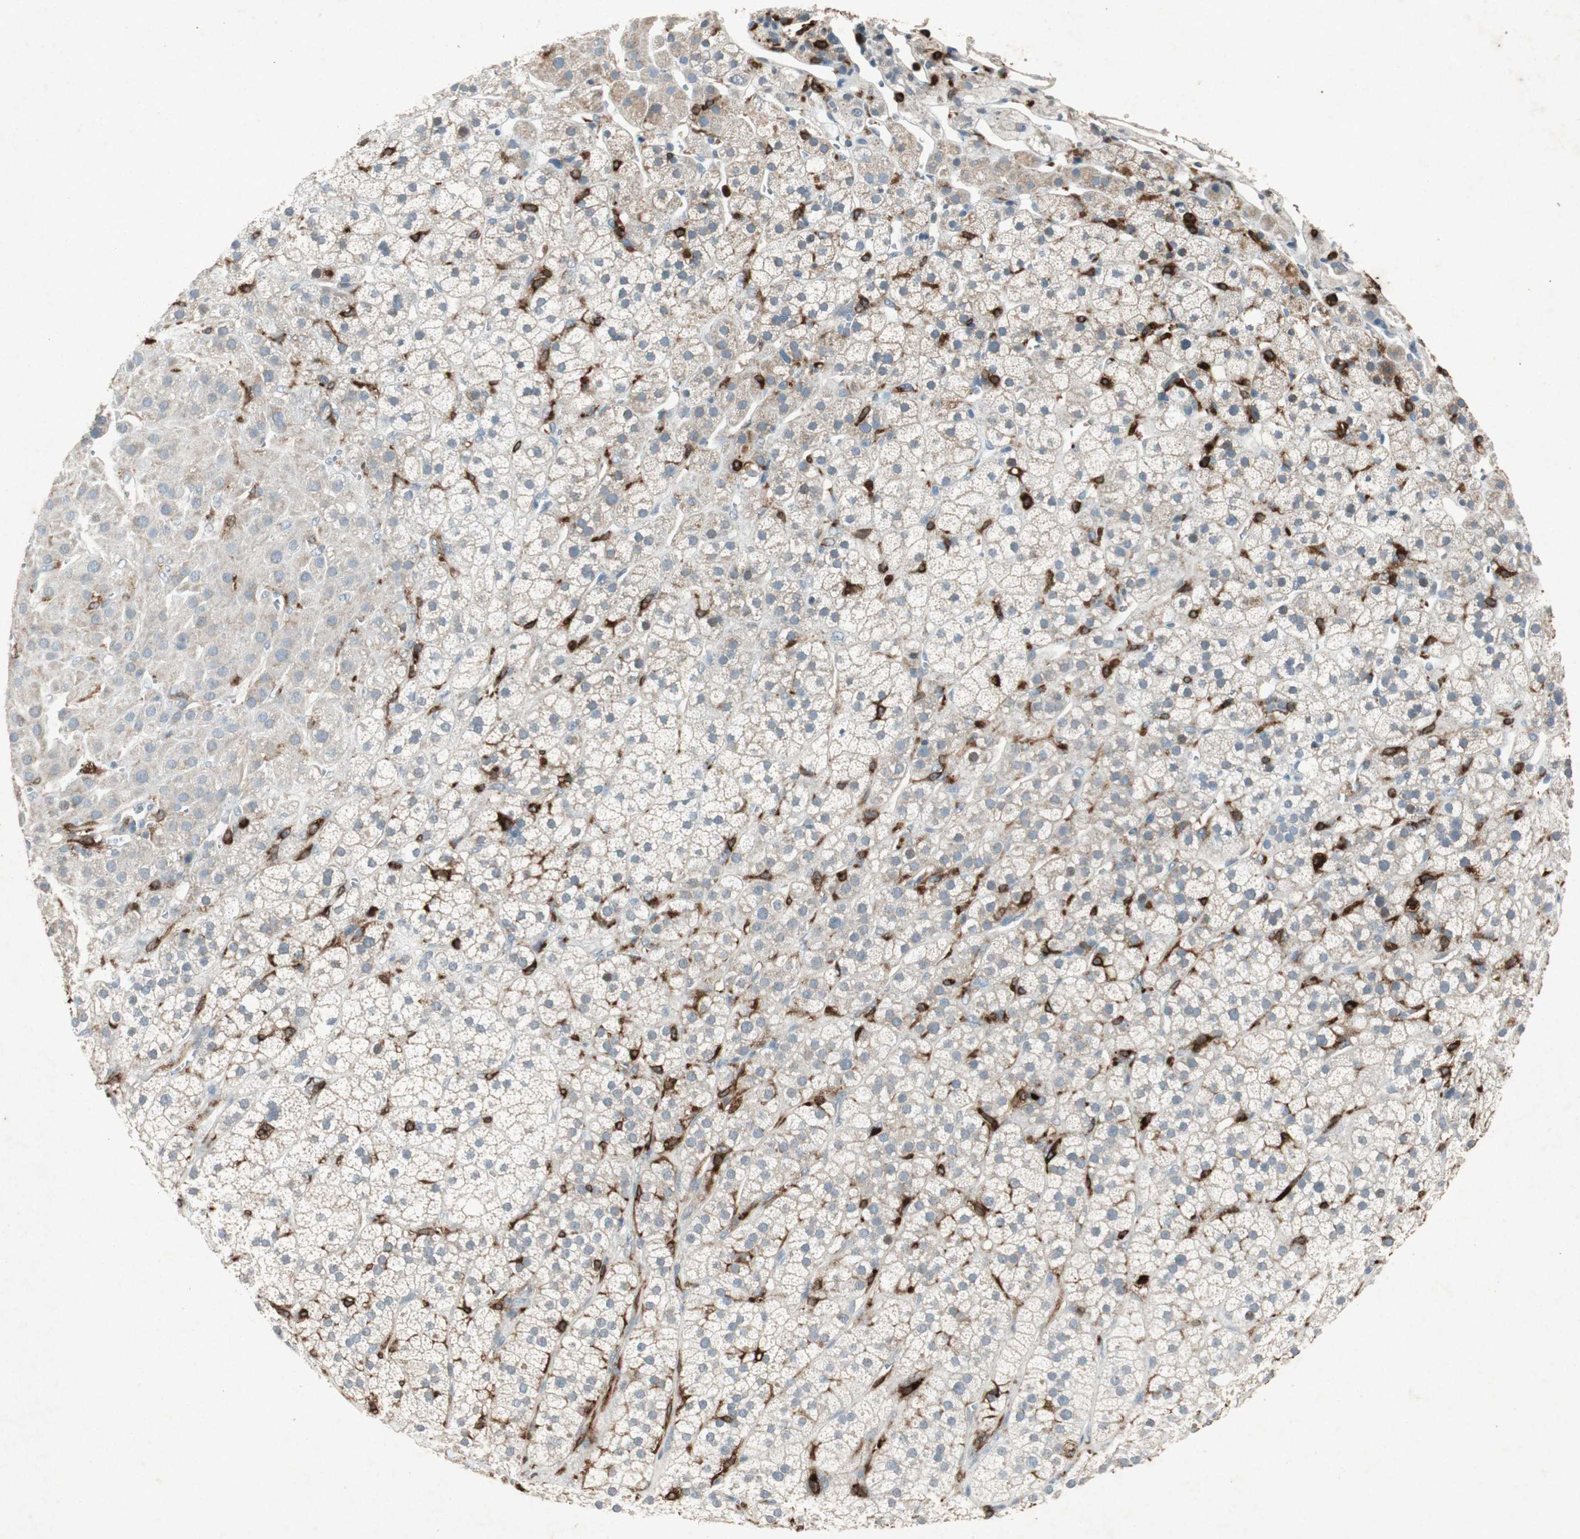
{"staining": {"intensity": "weak", "quantity": "<25%", "location": "cytoplasmic/membranous"}, "tissue": "adrenal gland", "cell_type": "Glandular cells", "image_type": "normal", "snomed": [{"axis": "morphology", "description": "Normal tissue, NOS"}, {"axis": "topography", "description": "Adrenal gland"}], "caption": "Protein analysis of benign adrenal gland shows no significant expression in glandular cells. (Brightfield microscopy of DAB IHC at high magnification).", "gene": "TYROBP", "patient": {"sex": "male", "age": 56}}